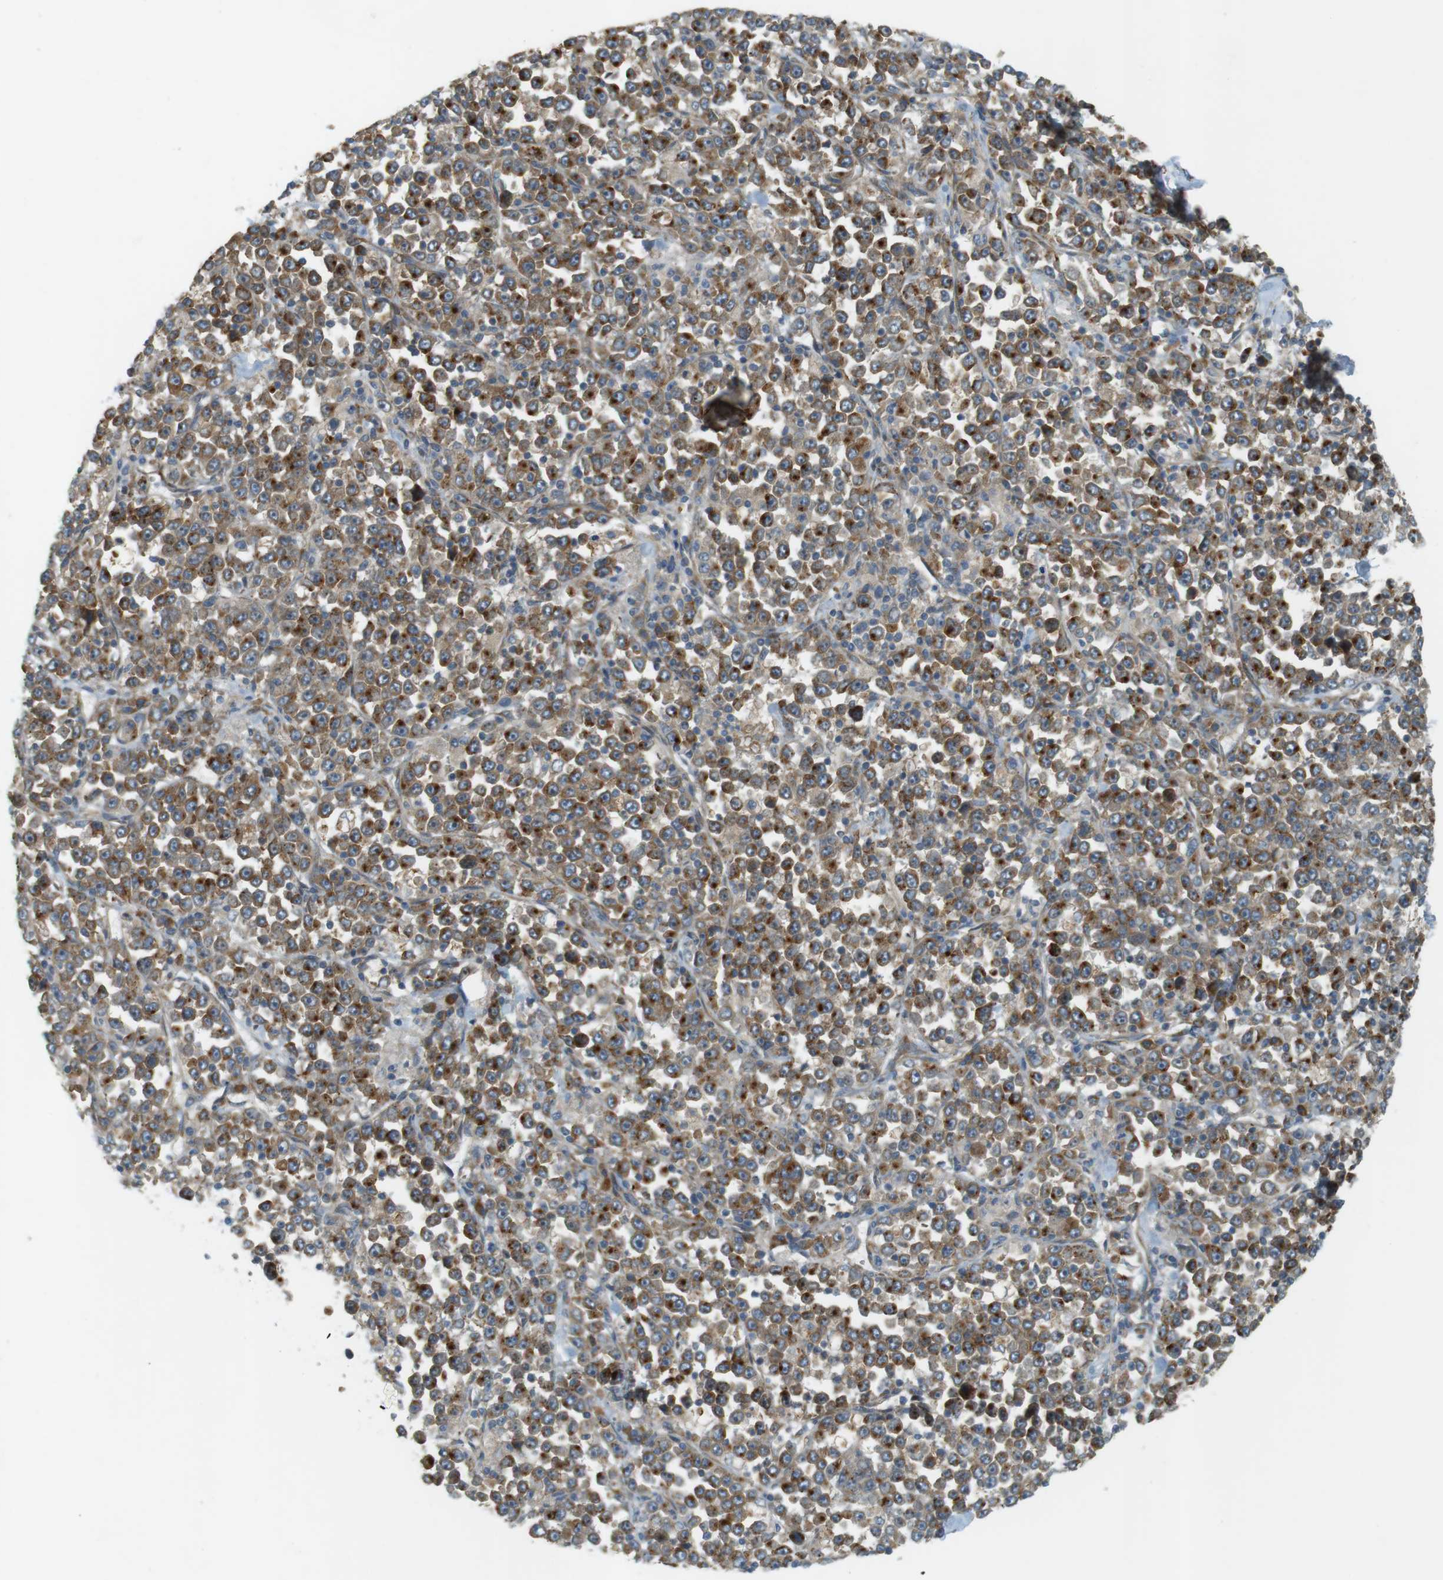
{"staining": {"intensity": "moderate", "quantity": "25%-75%", "location": "cytoplasmic/membranous"}, "tissue": "stomach cancer", "cell_type": "Tumor cells", "image_type": "cancer", "snomed": [{"axis": "morphology", "description": "Normal tissue, NOS"}, {"axis": "morphology", "description": "Adenocarcinoma, NOS"}, {"axis": "topography", "description": "Stomach, upper"}, {"axis": "topography", "description": "Stomach"}], "caption": "Protein expression analysis of human stomach cancer (adenocarcinoma) reveals moderate cytoplasmic/membranous expression in approximately 25%-75% of tumor cells. The protein is stained brown, and the nuclei are stained in blue (DAB (3,3'-diaminobenzidine) IHC with brightfield microscopy, high magnification).", "gene": "SLC41A1", "patient": {"sex": "male", "age": 59}}